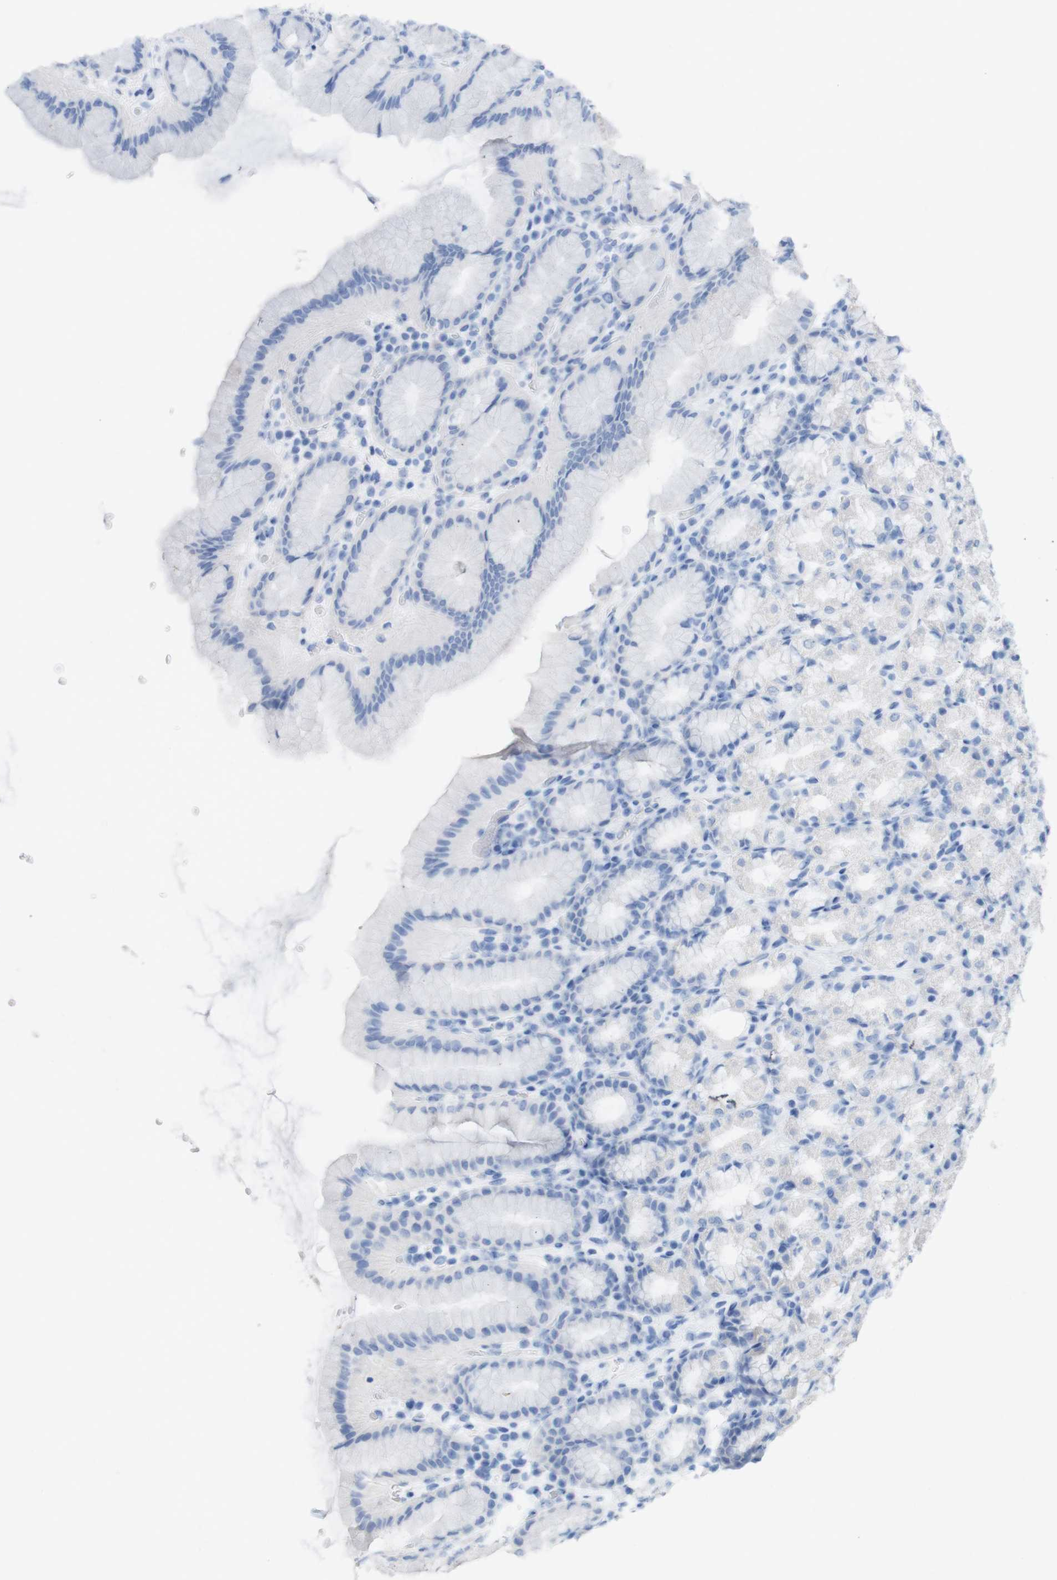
{"staining": {"intensity": "negative", "quantity": "none", "location": "none"}, "tissue": "stomach", "cell_type": "Glandular cells", "image_type": "normal", "snomed": [{"axis": "morphology", "description": "Normal tissue, NOS"}, {"axis": "topography", "description": "Stomach, upper"}], "caption": "Immunohistochemistry (IHC) of normal human stomach shows no staining in glandular cells.", "gene": "MYH7", "patient": {"sex": "male", "age": 68}}